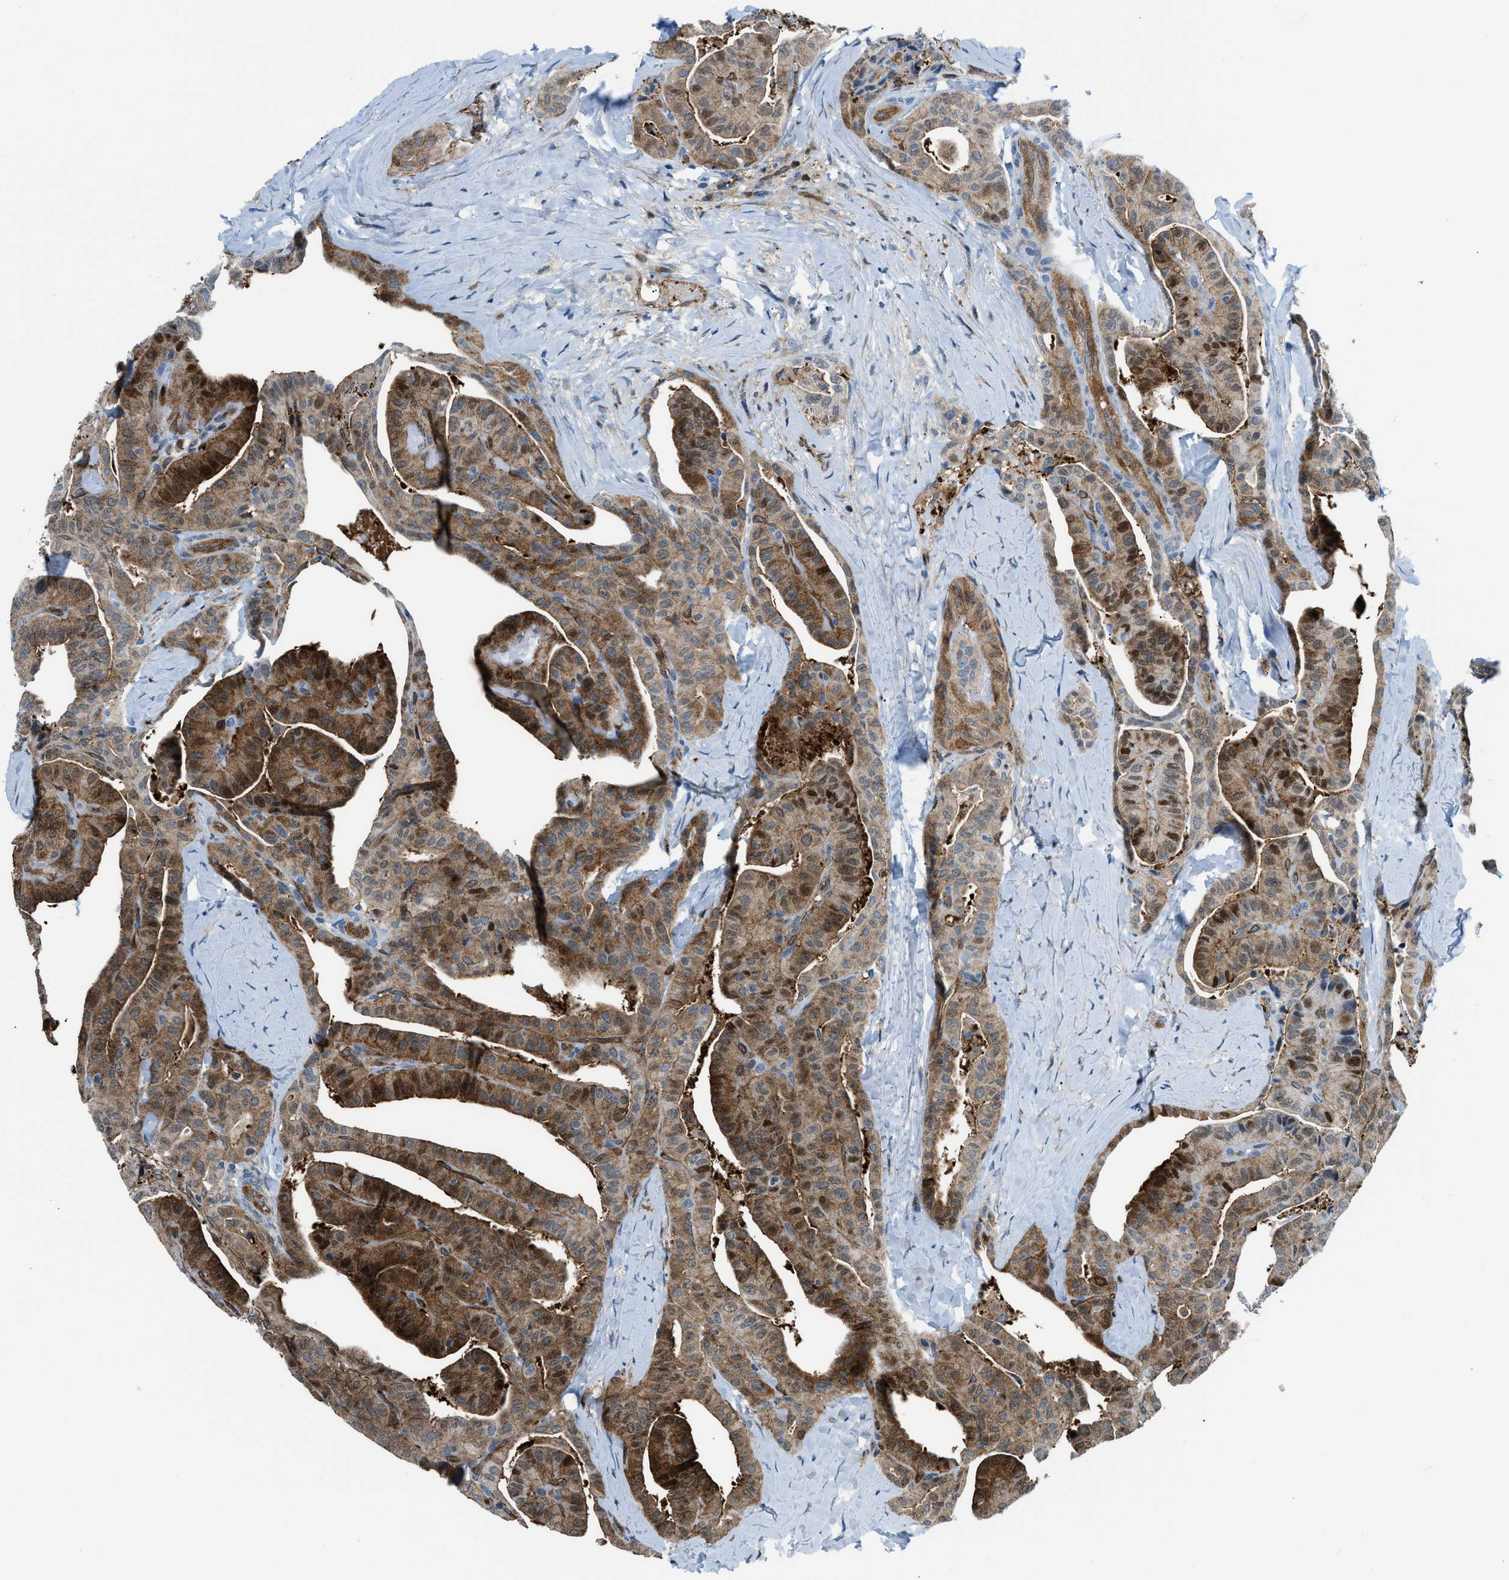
{"staining": {"intensity": "moderate", "quantity": ">75%", "location": "cytoplasmic/membranous,nuclear"}, "tissue": "thyroid cancer", "cell_type": "Tumor cells", "image_type": "cancer", "snomed": [{"axis": "morphology", "description": "Papillary adenocarcinoma, NOS"}, {"axis": "topography", "description": "Thyroid gland"}], "caption": "Immunohistochemical staining of thyroid papillary adenocarcinoma exhibits medium levels of moderate cytoplasmic/membranous and nuclear protein staining in approximately >75% of tumor cells. (IHC, brightfield microscopy, high magnification).", "gene": "YWHAE", "patient": {"sex": "male", "age": 77}}